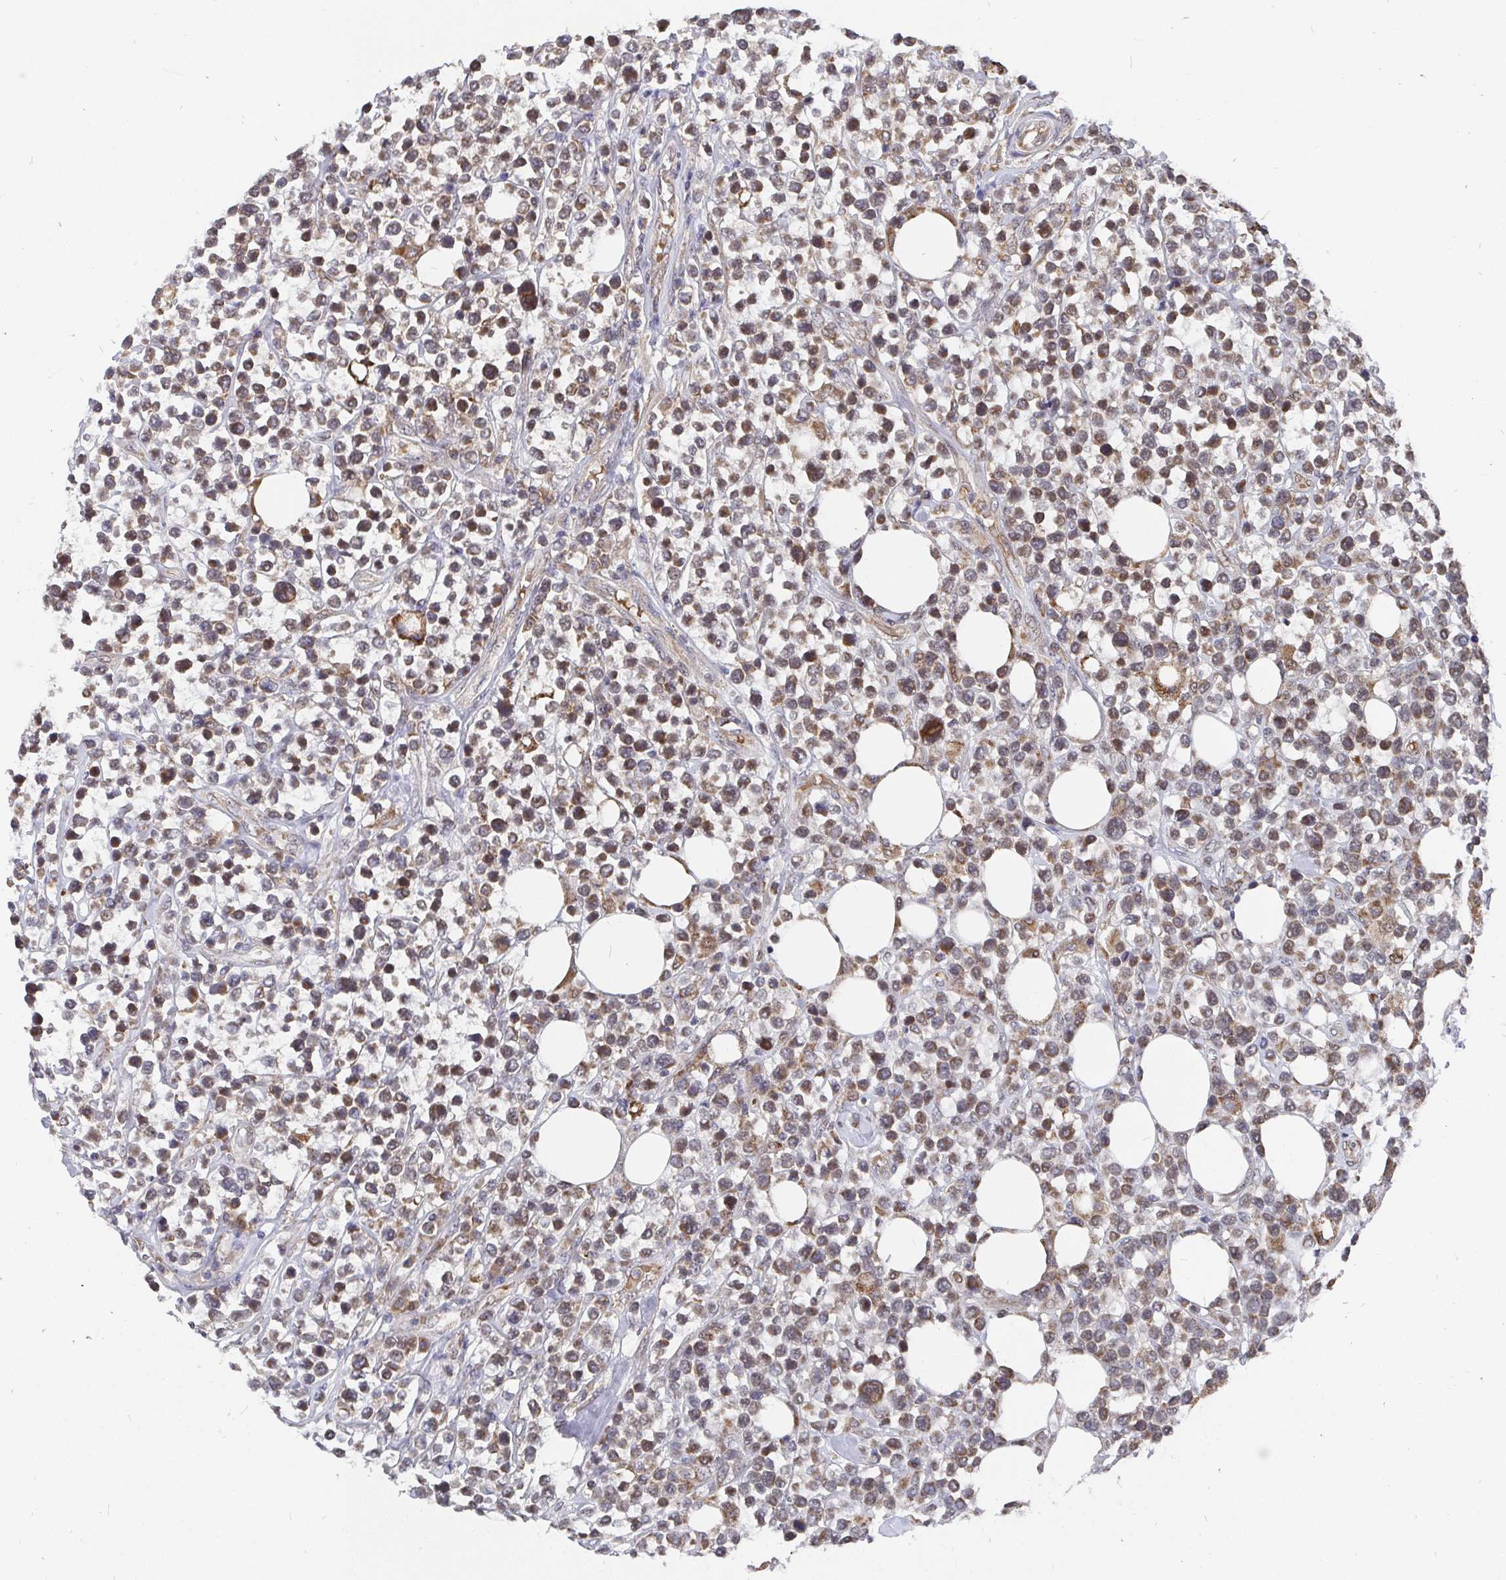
{"staining": {"intensity": "weak", "quantity": ">75%", "location": "cytoplasmic/membranous,nuclear"}, "tissue": "lymphoma", "cell_type": "Tumor cells", "image_type": "cancer", "snomed": [{"axis": "morphology", "description": "Malignant lymphoma, non-Hodgkin's type, High grade"}, {"axis": "topography", "description": "Soft tissue"}], "caption": "Immunohistochemical staining of lymphoma demonstrates low levels of weak cytoplasmic/membranous and nuclear expression in about >75% of tumor cells.", "gene": "PDF", "patient": {"sex": "female", "age": 56}}